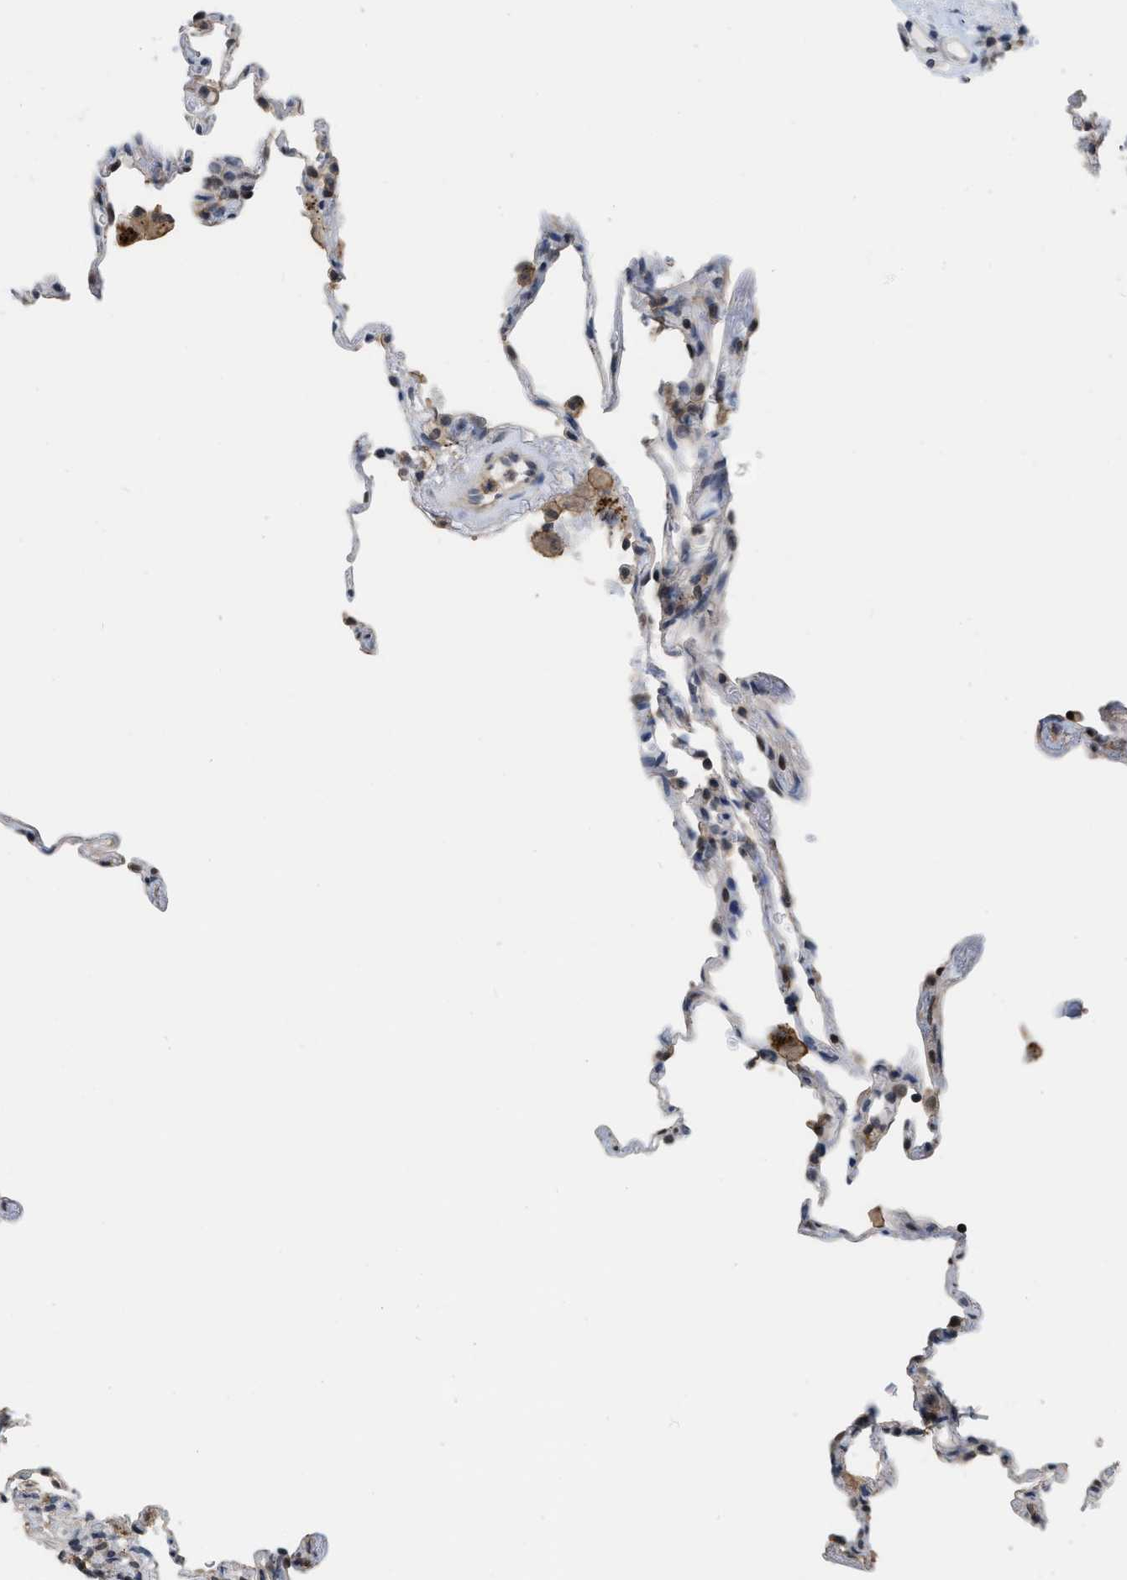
{"staining": {"intensity": "negative", "quantity": "none", "location": "none"}, "tissue": "lung", "cell_type": "Alveolar cells", "image_type": "normal", "snomed": [{"axis": "morphology", "description": "Normal tissue, NOS"}, {"axis": "topography", "description": "Lung"}], "caption": "A high-resolution histopathology image shows immunohistochemistry (IHC) staining of unremarkable lung, which demonstrates no significant positivity in alveolar cells.", "gene": "BAIAP2L1", "patient": {"sex": "male", "age": 59}}